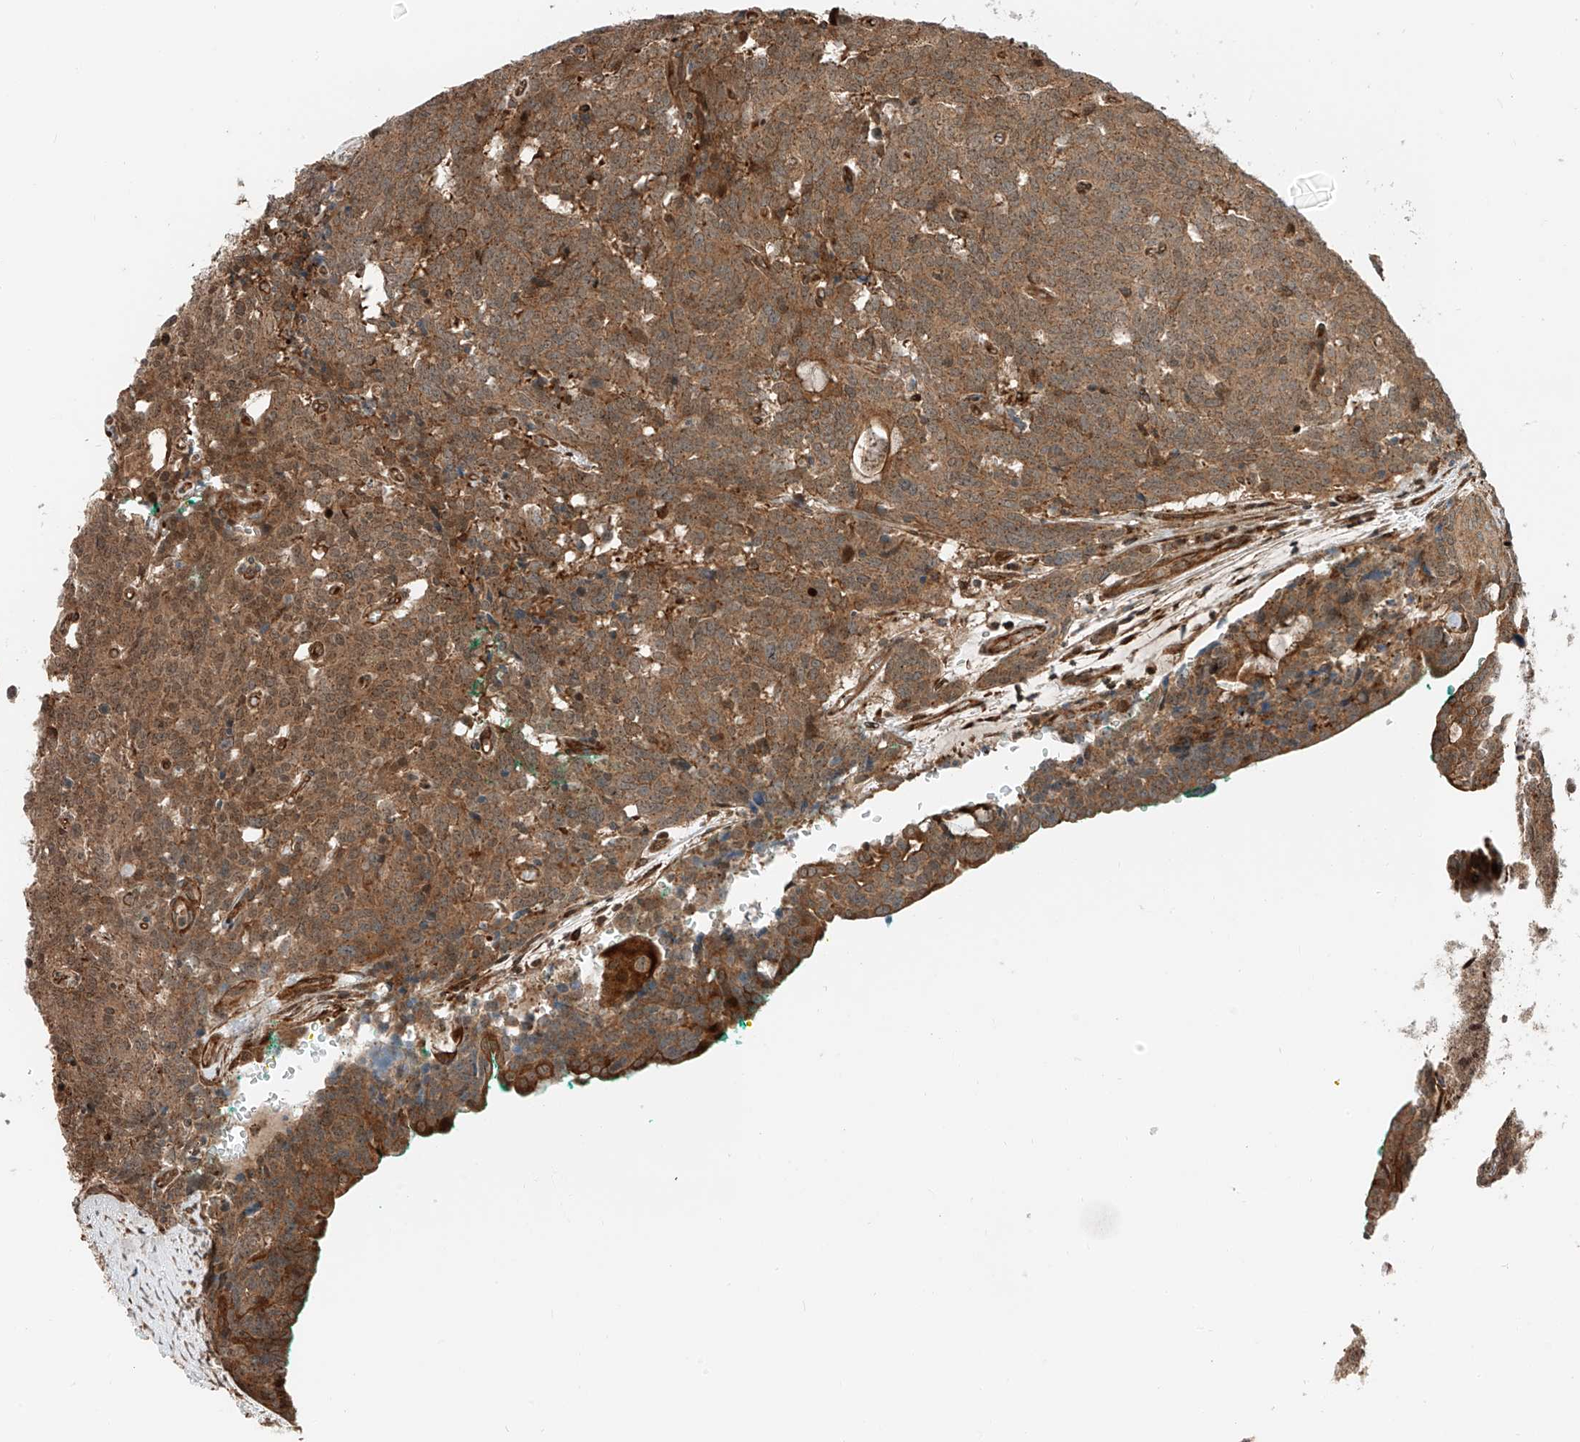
{"staining": {"intensity": "moderate", "quantity": ">75%", "location": "cytoplasmic/membranous"}, "tissue": "carcinoid", "cell_type": "Tumor cells", "image_type": "cancer", "snomed": [{"axis": "morphology", "description": "Carcinoid, malignant, NOS"}, {"axis": "topography", "description": "Lung"}], "caption": "Approximately >75% of tumor cells in human carcinoid reveal moderate cytoplasmic/membranous protein staining as visualized by brown immunohistochemical staining.", "gene": "USP48", "patient": {"sex": "female", "age": 46}}